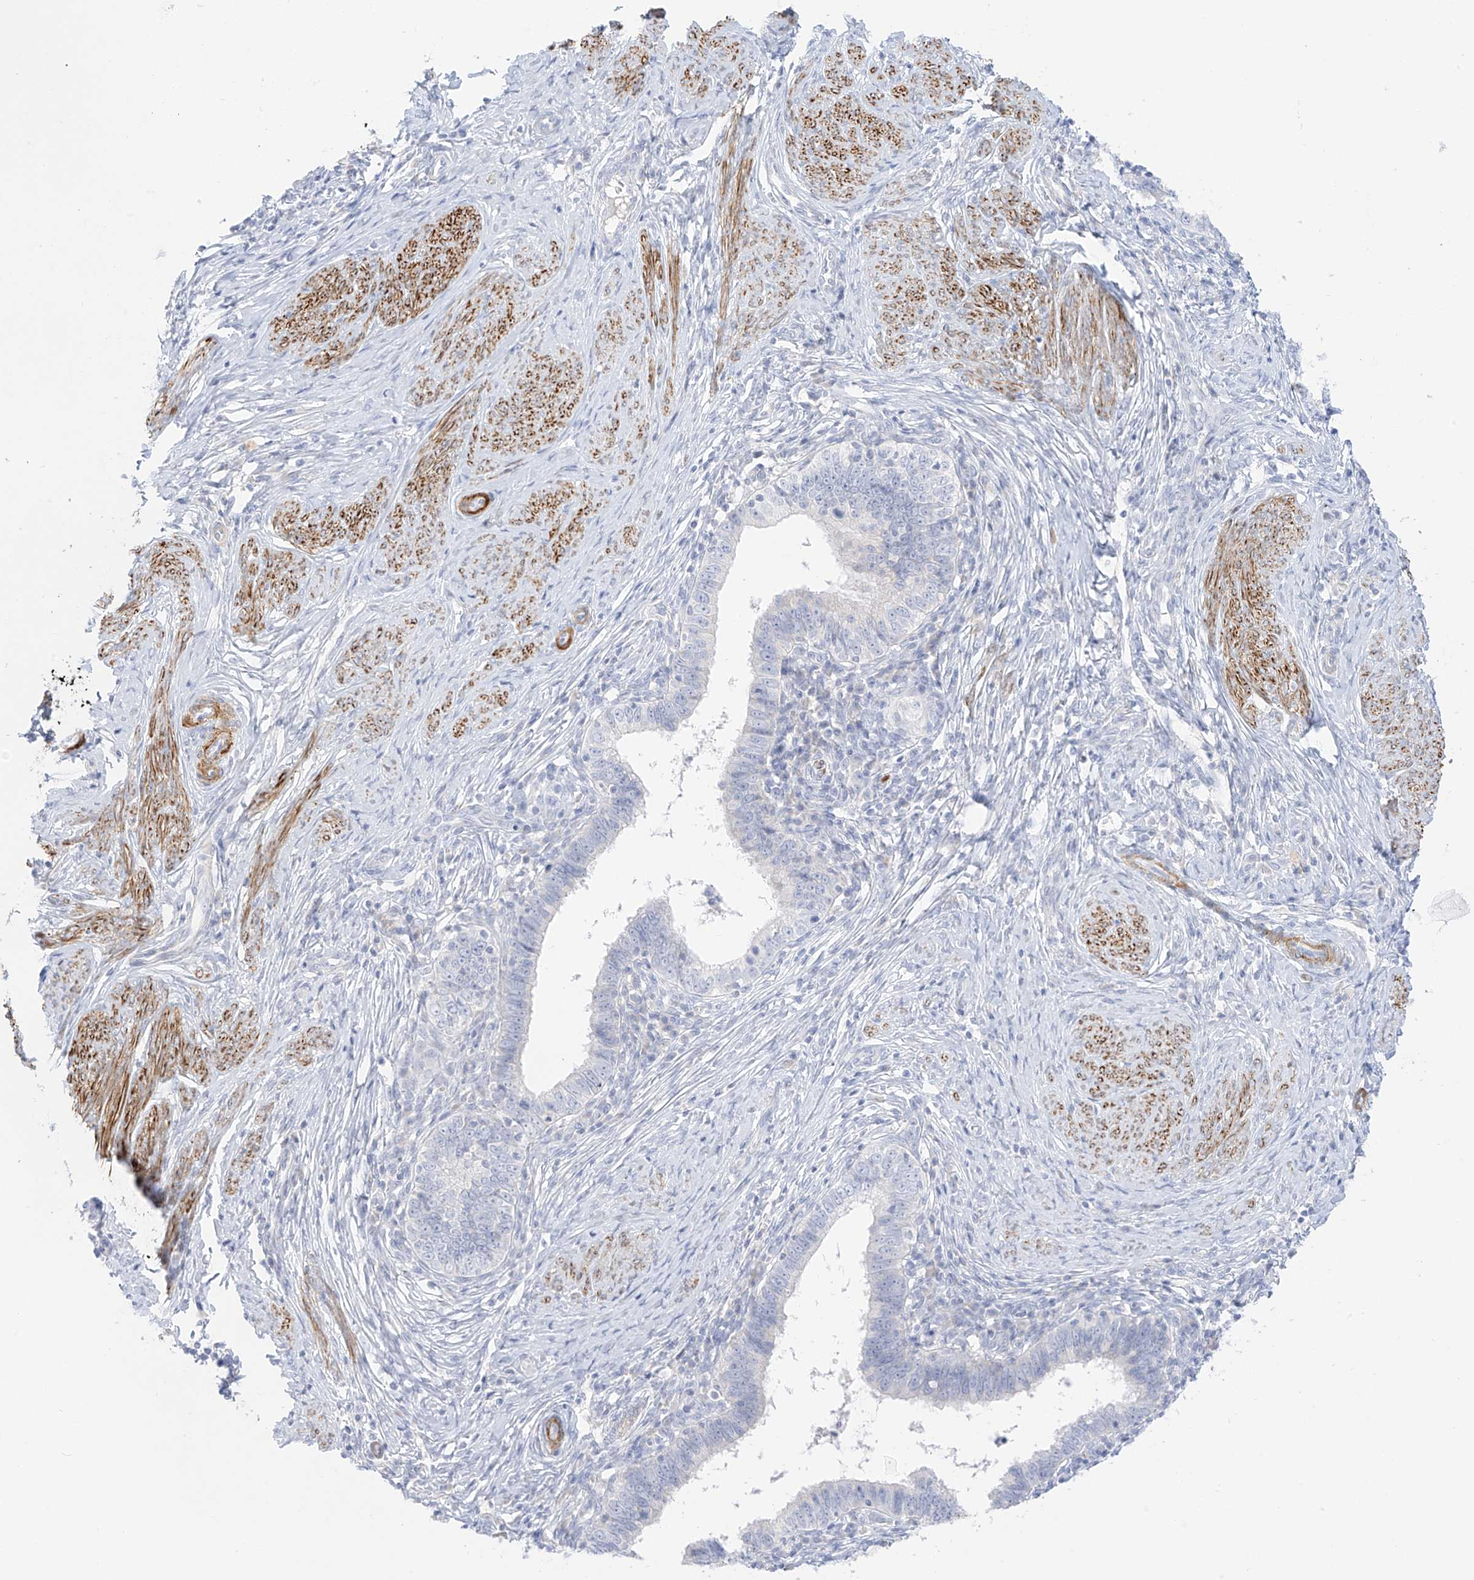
{"staining": {"intensity": "negative", "quantity": "none", "location": "none"}, "tissue": "cervical cancer", "cell_type": "Tumor cells", "image_type": "cancer", "snomed": [{"axis": "morphology", "description": "Adenocarcinoma, NOS"}, {"axis": "topography", "description": "Cervix"}], "caption": "An immunohistochemistry (IHC) image of cervical adenocarcinoma is shown. There is no staining in tumor cells of cervical adenocarcinoma. (DAB (3,3'-diaminobenzidine) IHC, high magnification).", "gene": "ST3GAL5", "patient": {"sex": "female", "age": 36}}